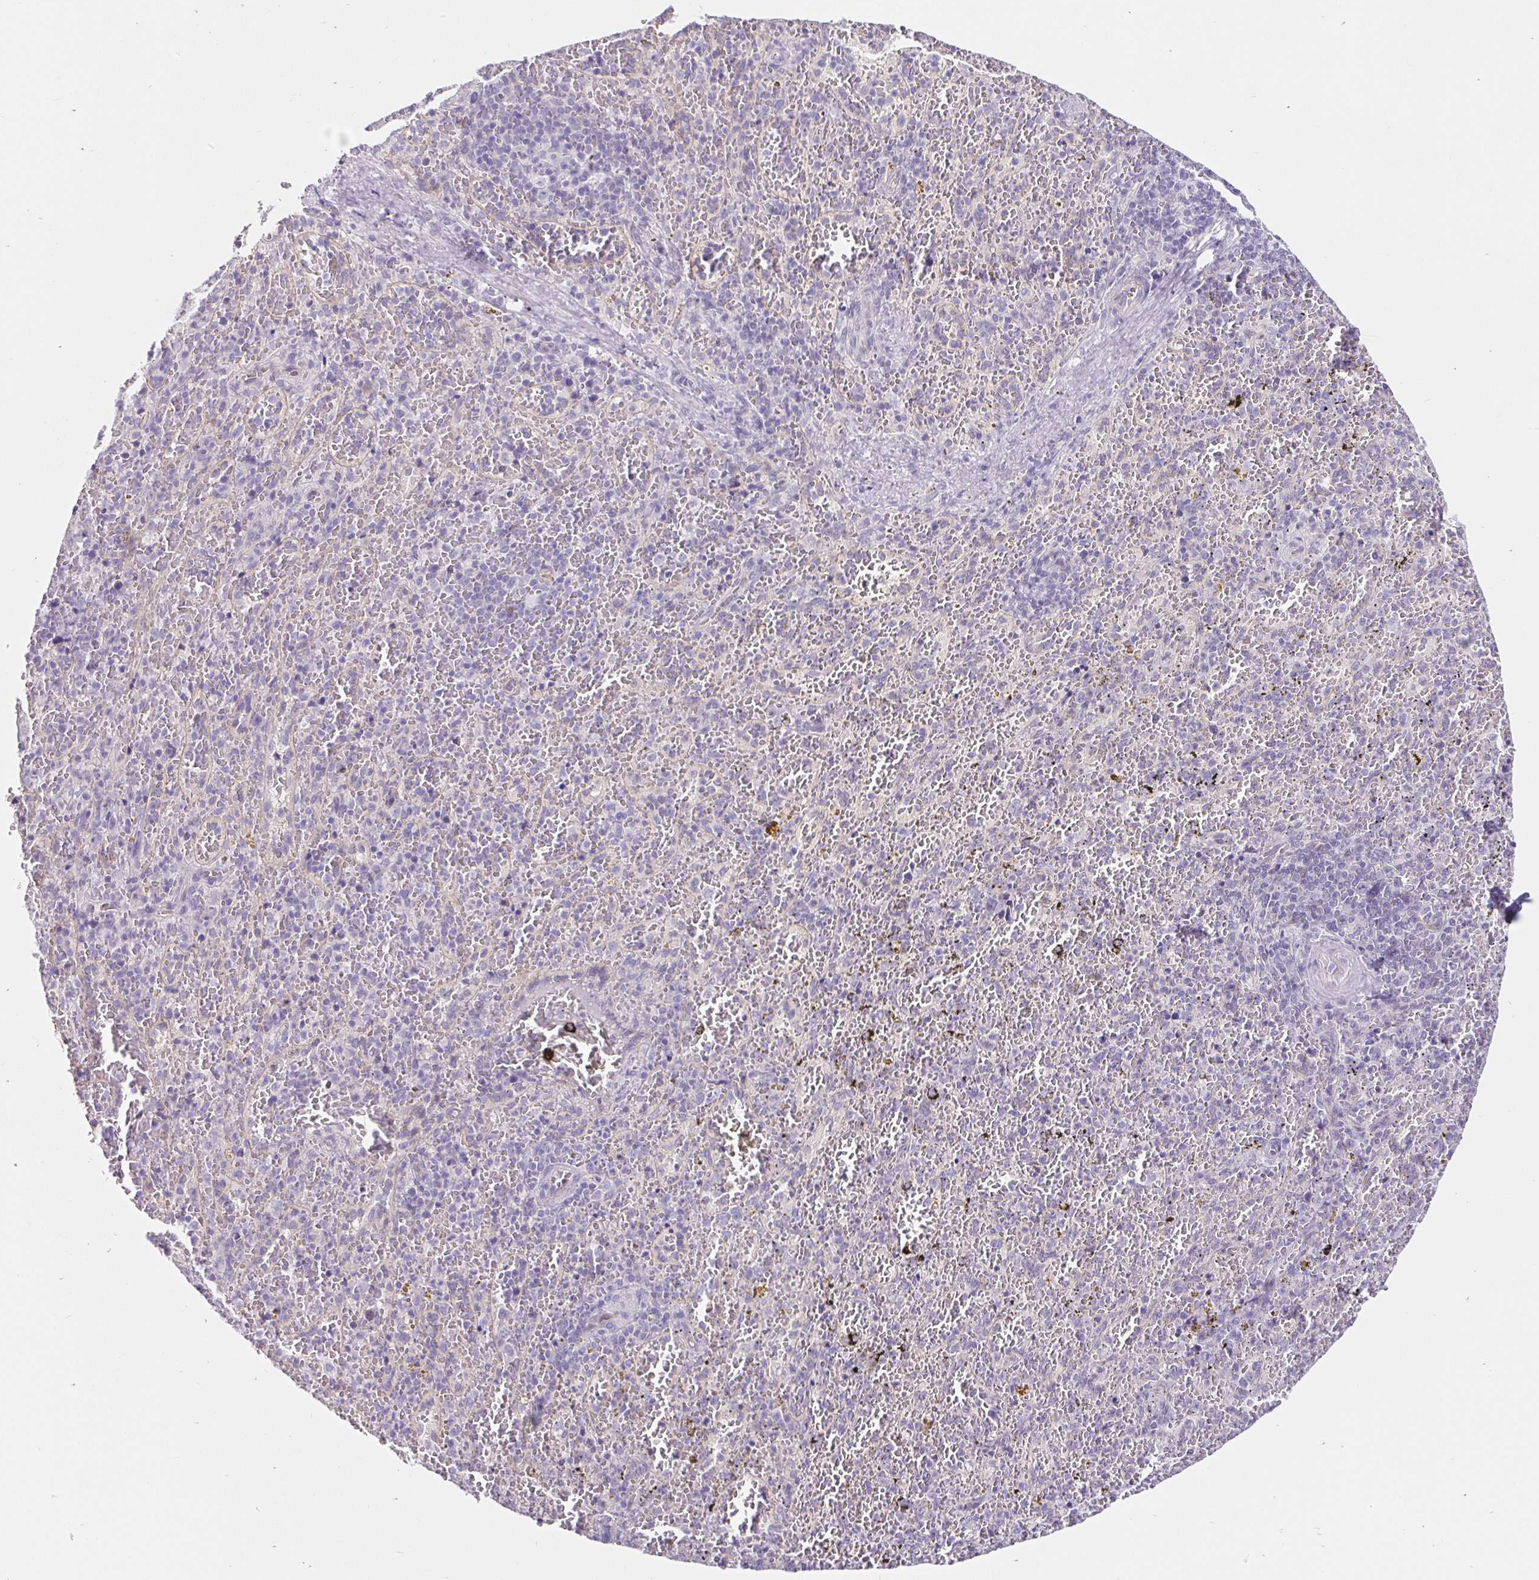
{"staining": {"intensity": "negative", "quantity": "none", "location": "none"}, "tissue": "spleen", "cell_type": "Cells in red pulp", "image_type": "normal", "snomed": [{"axis": "morphology", "description": "Normal tissue, NOS"}, {"axis": "topography", "description": "Spleen"}], "caption": "This photomicrograph is of unremarkable spleen stained with immunohistochemistry to label a protein in brown with the nuclei are counter-stained blue. There is no expression in cells in red pulp.", "gene": "BCAS1", "patient": {"sex": "female", "age": 50}}